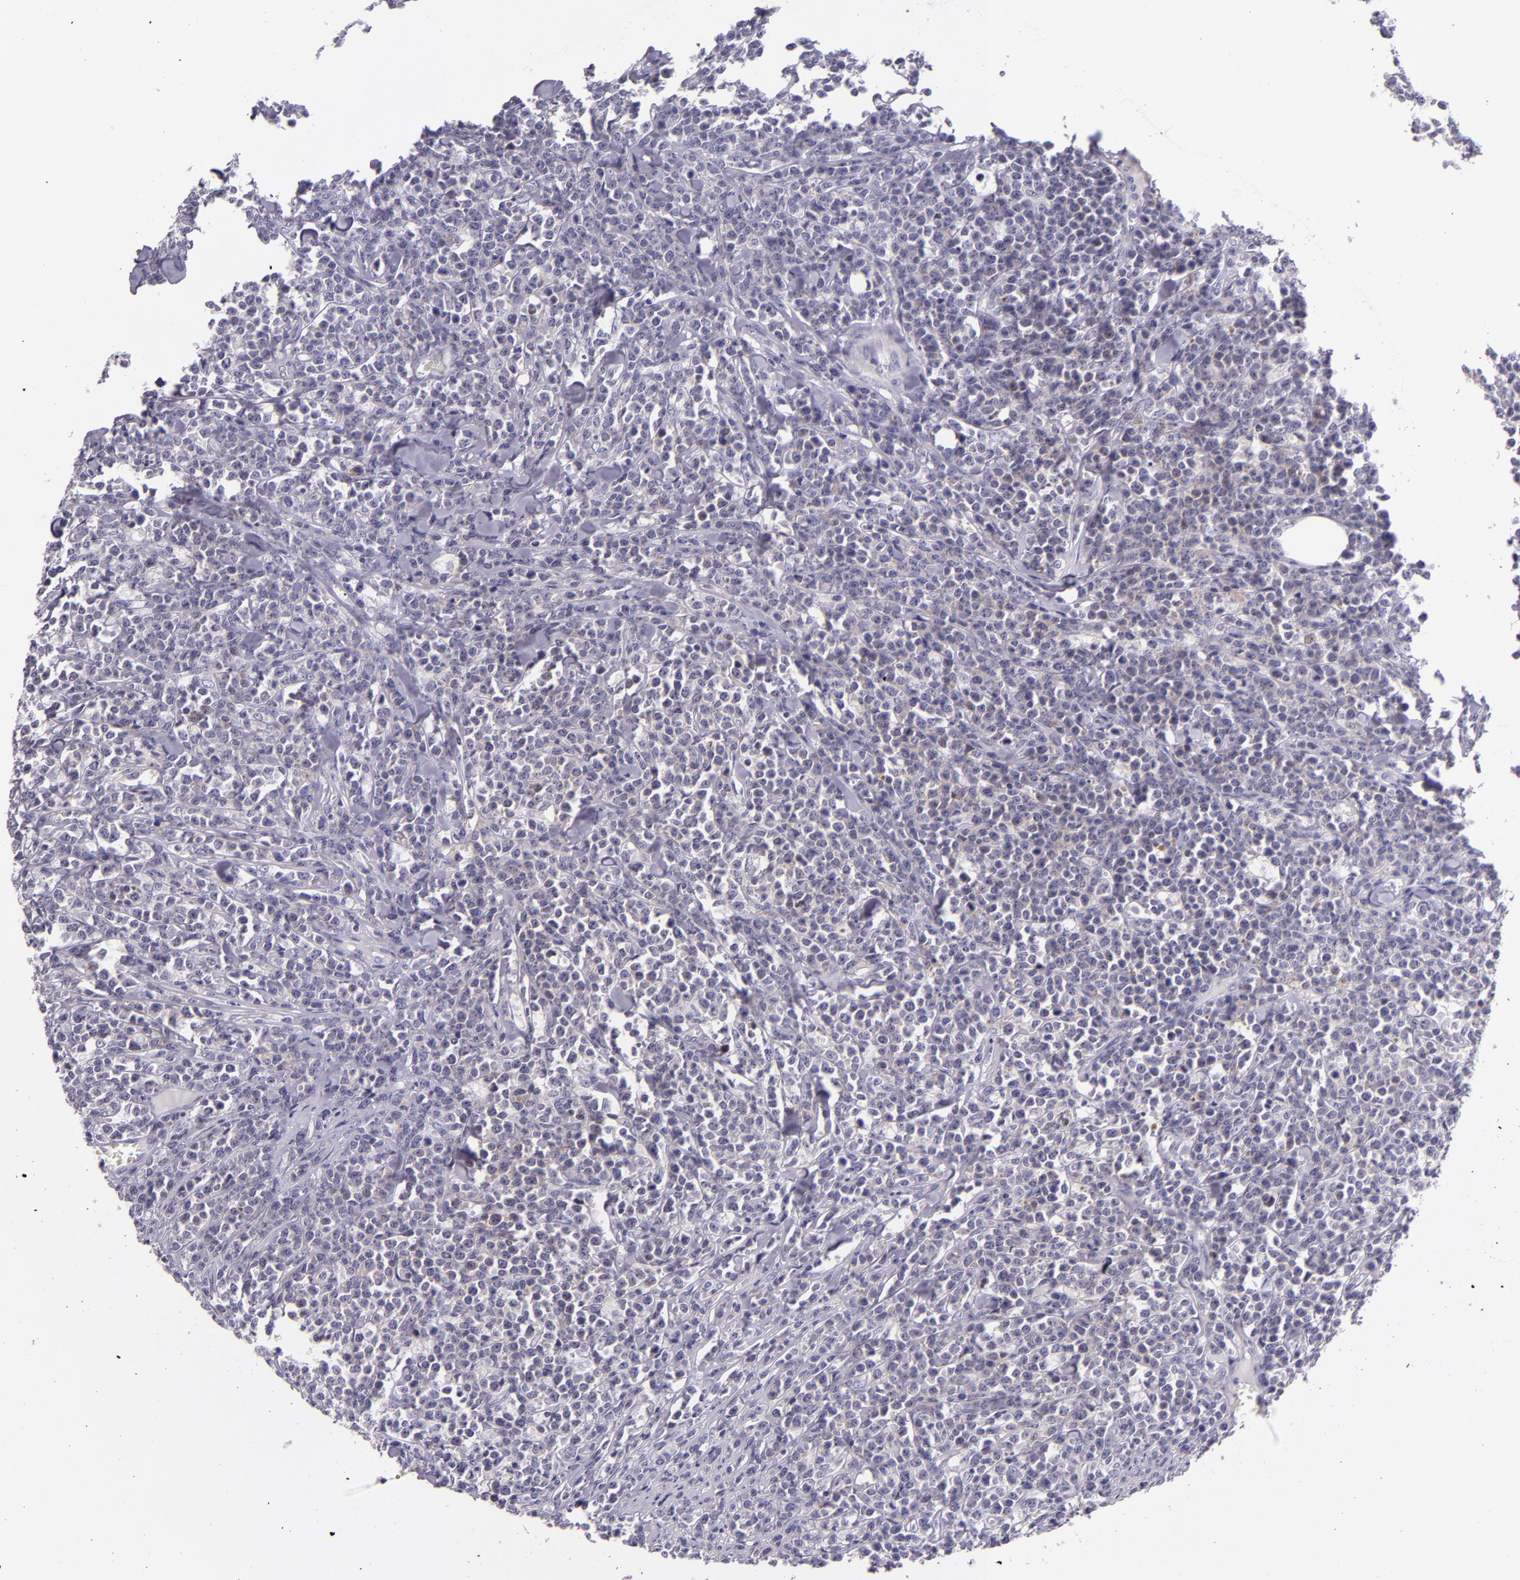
{"staining": {"intensity": "negative", "quantity": "none", "location": "none"}, "tissue": "lymphoma", "cell_type": "Tumor cells", "image_type": "cancer", "snomed": [{"axis": "morphology", "description": "Malignant lymphoma, non-Hodgkin's type, High grade"}, {"axis": "topography", "description": "Small intestine"}, {"axis": "topography", "description": "Colon"}], "caption": "Immunohistochemistry (IHC) photomicrograph of human malignant lymphoma, non-Hodgkin's type (high-grade) stained for a protein (brown), which shows no positivity in tumor cells.", "gene": "HSP90AA1", "patient": {"sex": "male", "age": 8}}